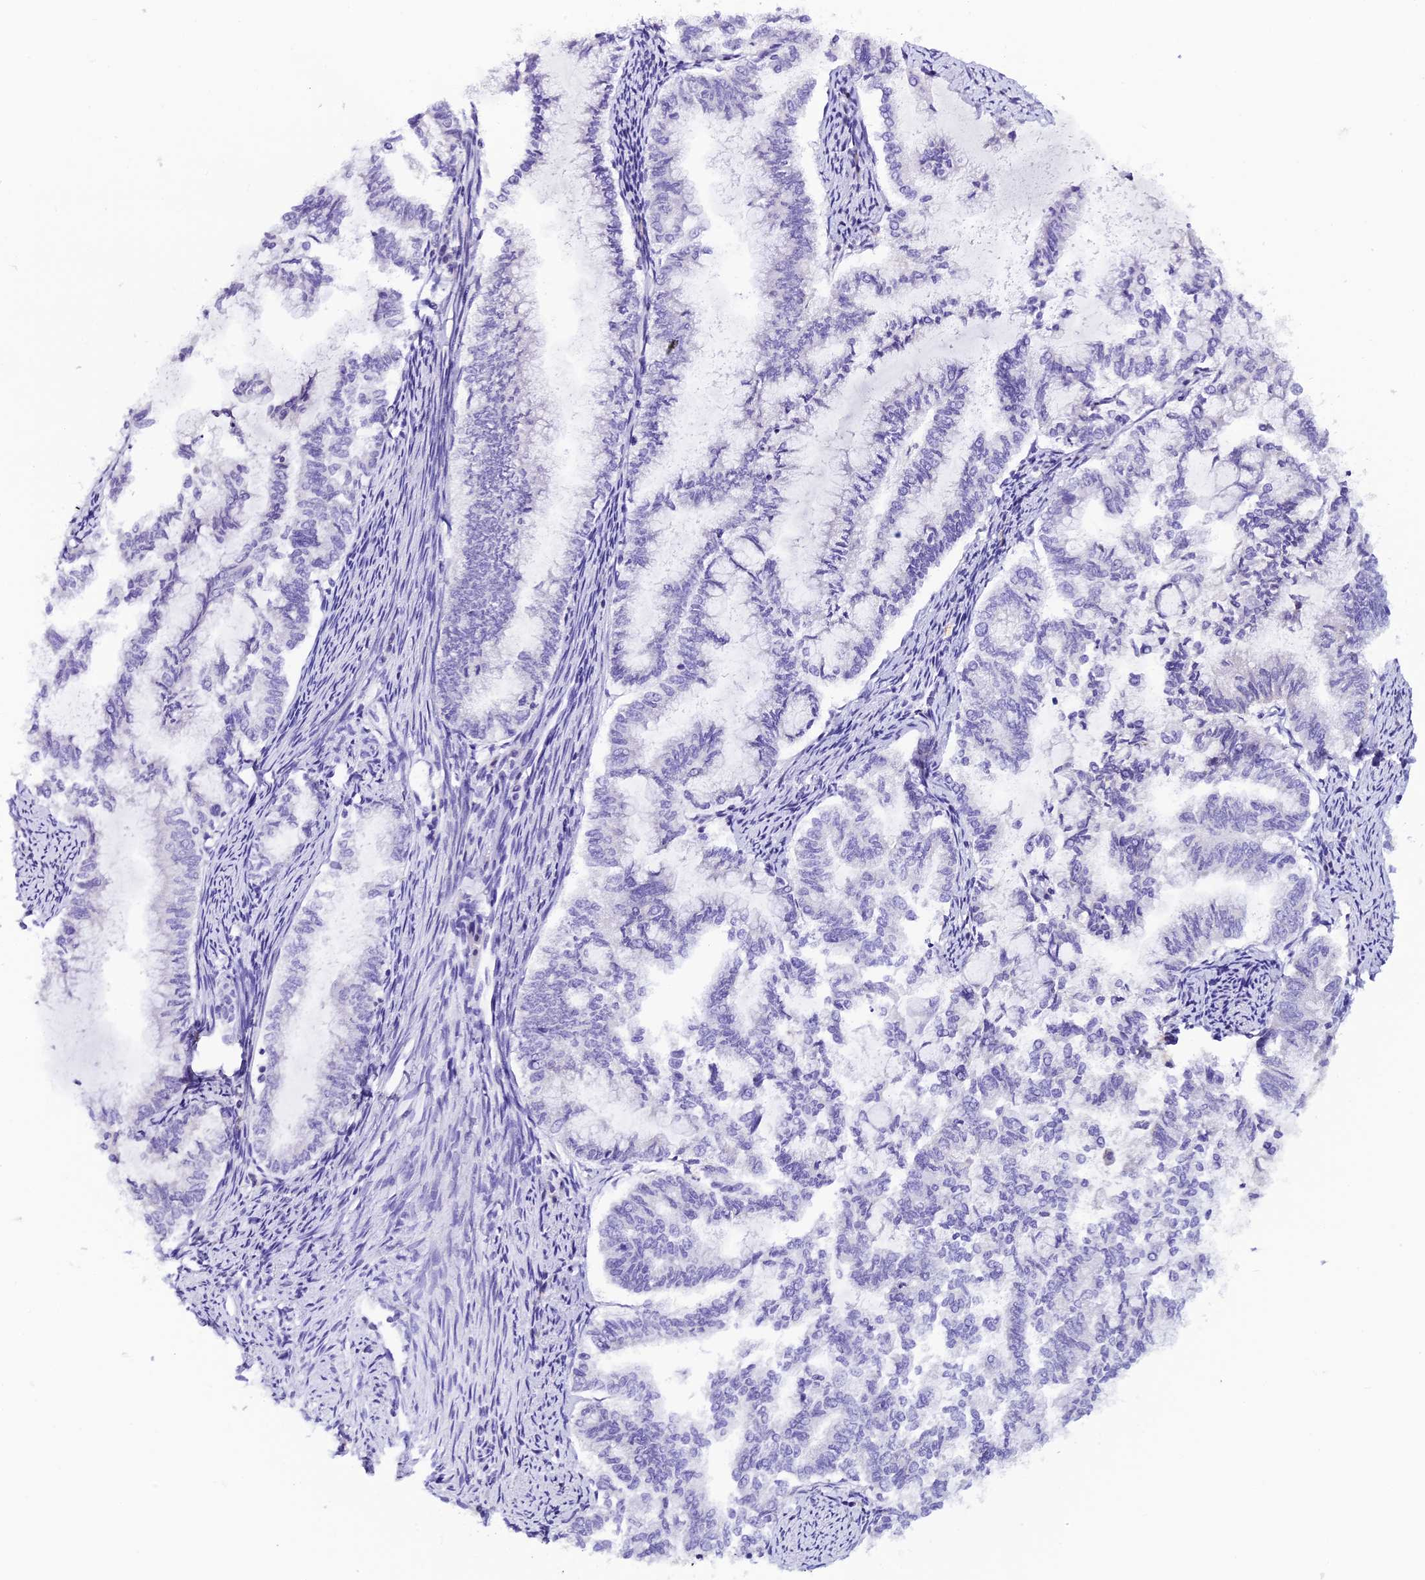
{"staining": {"intensity": "negative", "quantity": "none", "location": "none"}, "tissue": "endometrial cancer", "cell_type": "Tumor cells", "image_type": "cancer", "snomed": [{"axis": "morphology", "description": "Adenocarcinoma, NOS"}, {"axis": "topography", "description": "Endometrium"}], "caption": "High power microscopy micrograph of an immunohistochemistry (IHC) photomicrograph of endometrial adenocarcinoma, revealing no significant positivity in tumor cells. (DAB (3,3'-diaminobenzidine) IHC with hematoxylin counter stain).", "gene": "C12orf29", "patient": {"sex": "female", "age": 79}}